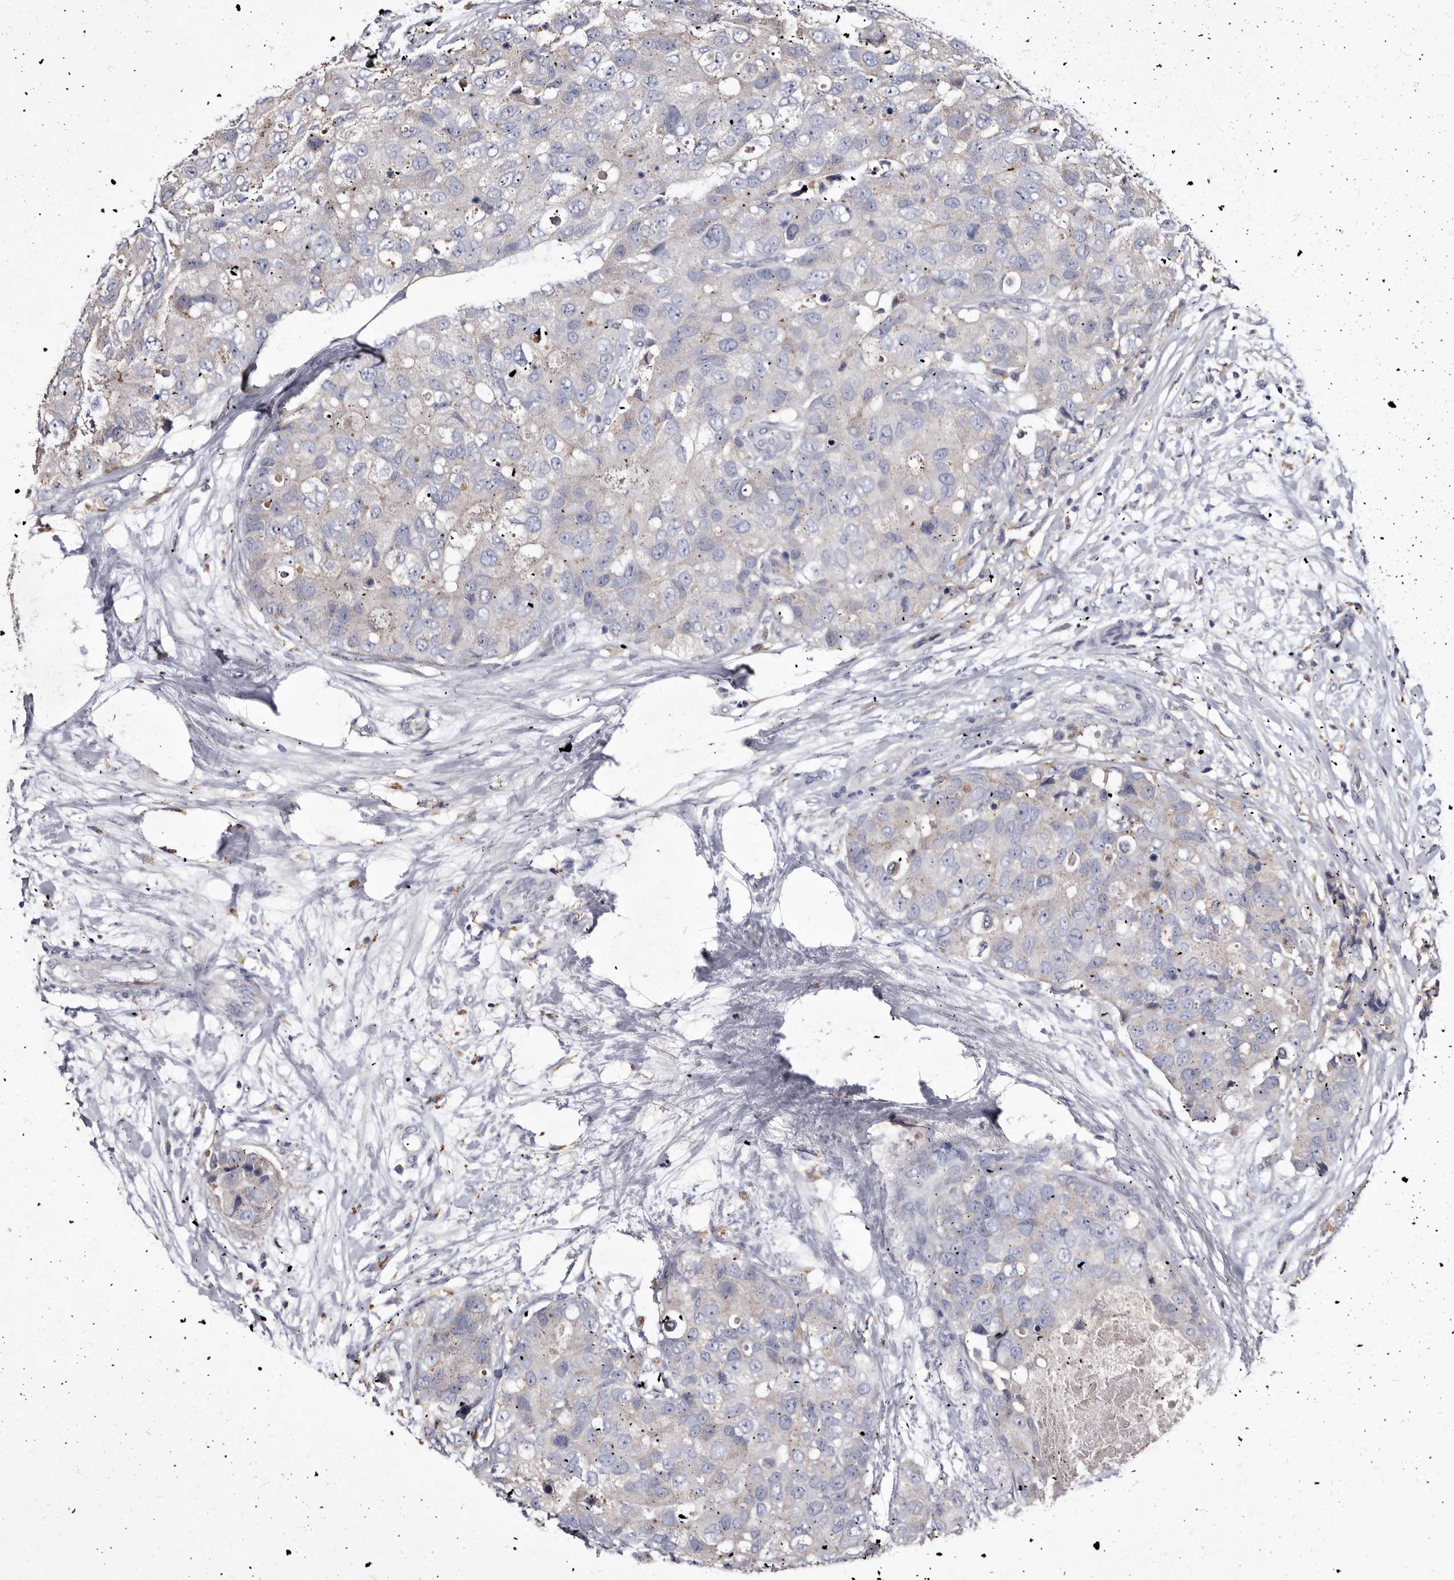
{"staining": {"intensity": "negative", "quantity": "none", "location": "none"}, "tissue": "breast cancer", "cell_type": "Tumor cells", "image_type": "cancer", "snomed": [{"axis": "morphology", "description": "Duct carcinoma"}, {"axis": "topography", "description": "Breast"}], "caption": "Immunohistochemistry (IHC) of intraductal carcinoma (breast) demonstrates no staining in tumor cells.", "gene": "SLC39A2", "patient": {"sex": "female", "age": 62}}